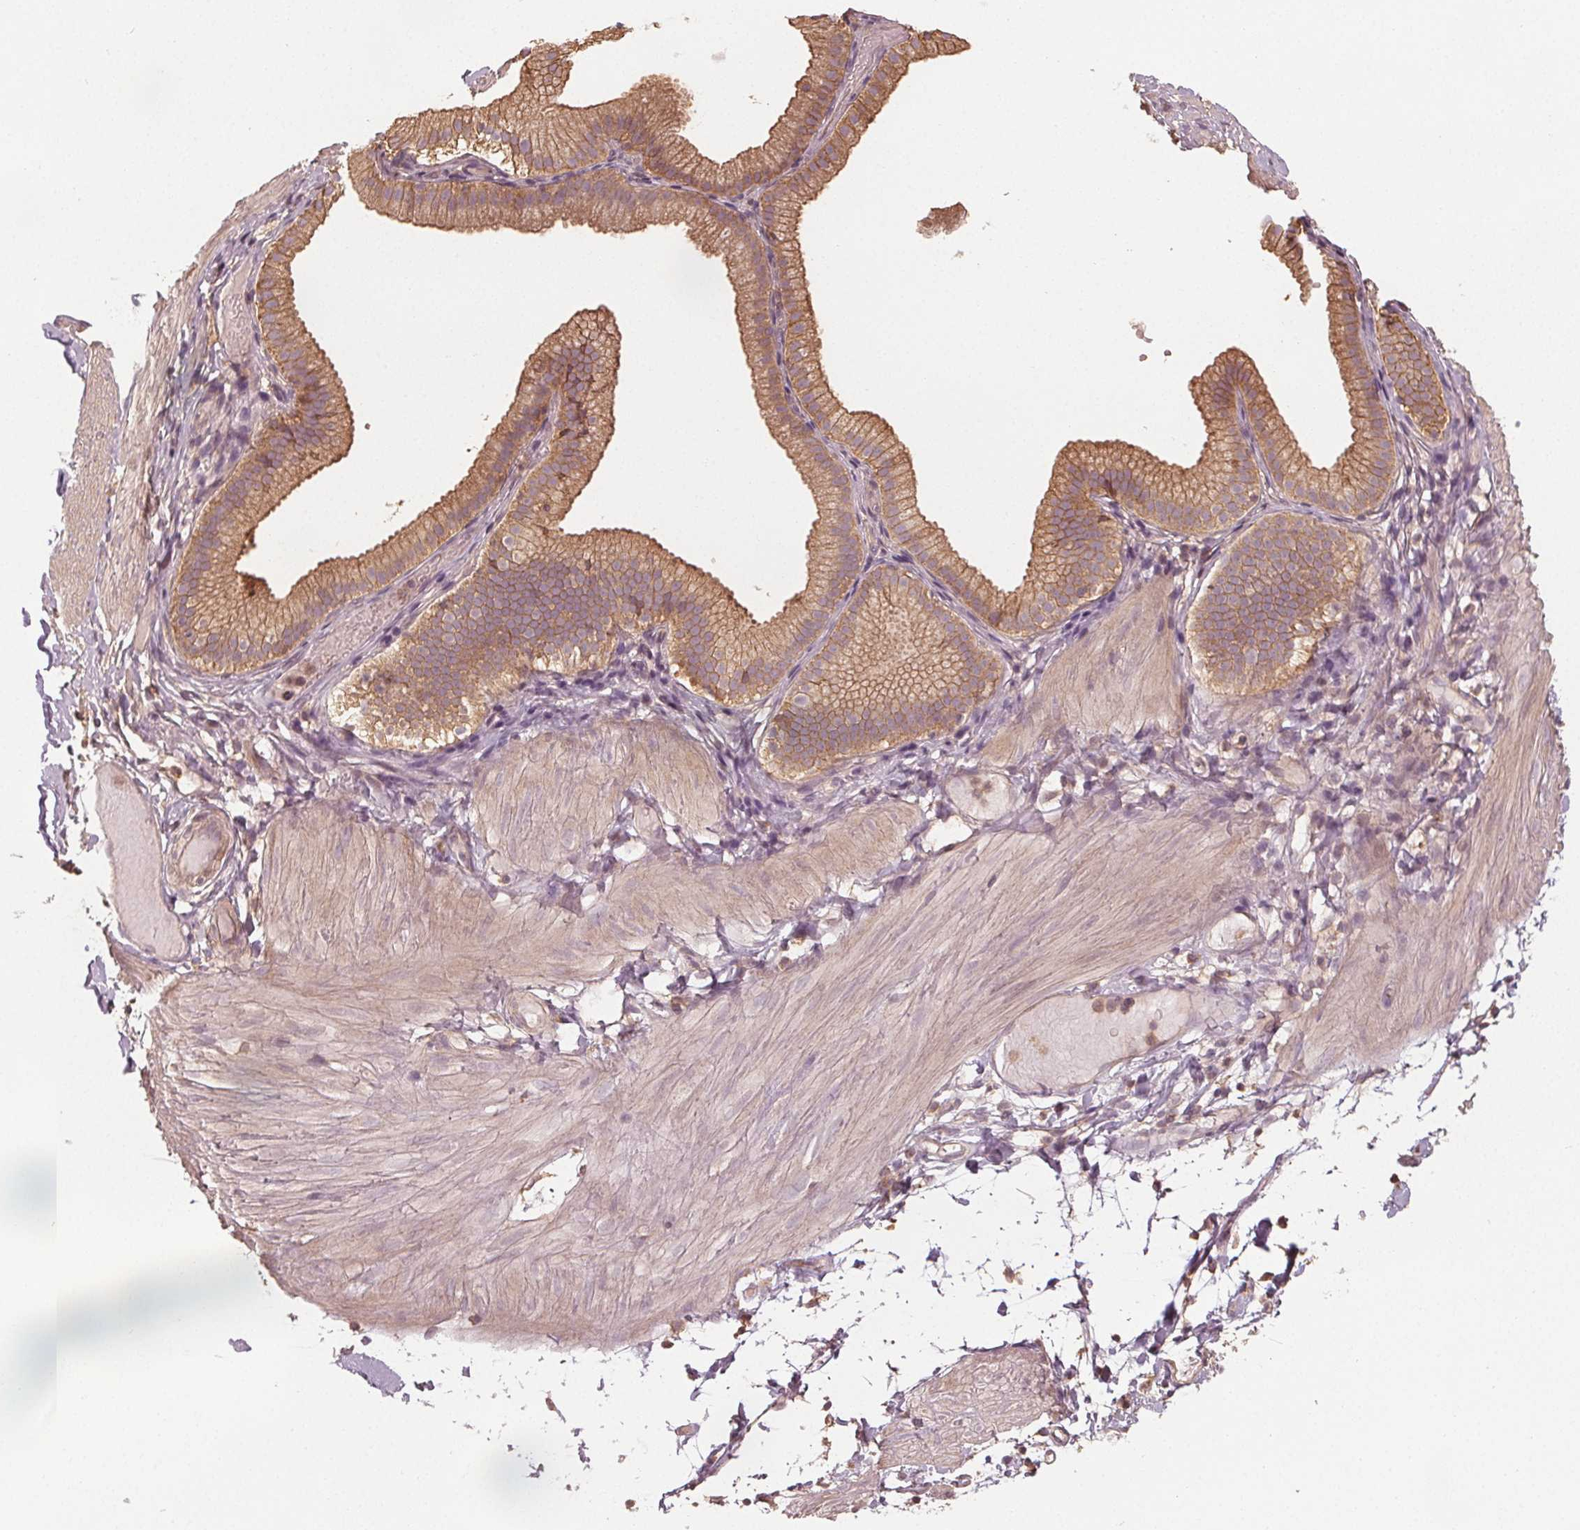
{"staining": {"intensity": "weak", "quantity": "25%-75%", "location": "cytoplasmic/membranous"}, "tissue": "adipose tissue", "cell_type": "Adipocytes", "image_type": "normal", "snomed": [{"axis": "morphology", "description": "Normal tissue, NOS"}, {"axis": "topography", "description": "Gallbladder"}, {"axis": "topography", "description": "Peripheral nerve tissue"}], "caption": "A photomicrograph showing weak cytoplasmic/membranous expression in about 25%-75% of adipocytes in normal adipose tissue, as visualized by brown immunohistochemical staining.", "gene": "GNB2", "patient": {"sex": "female", "age": 45}}